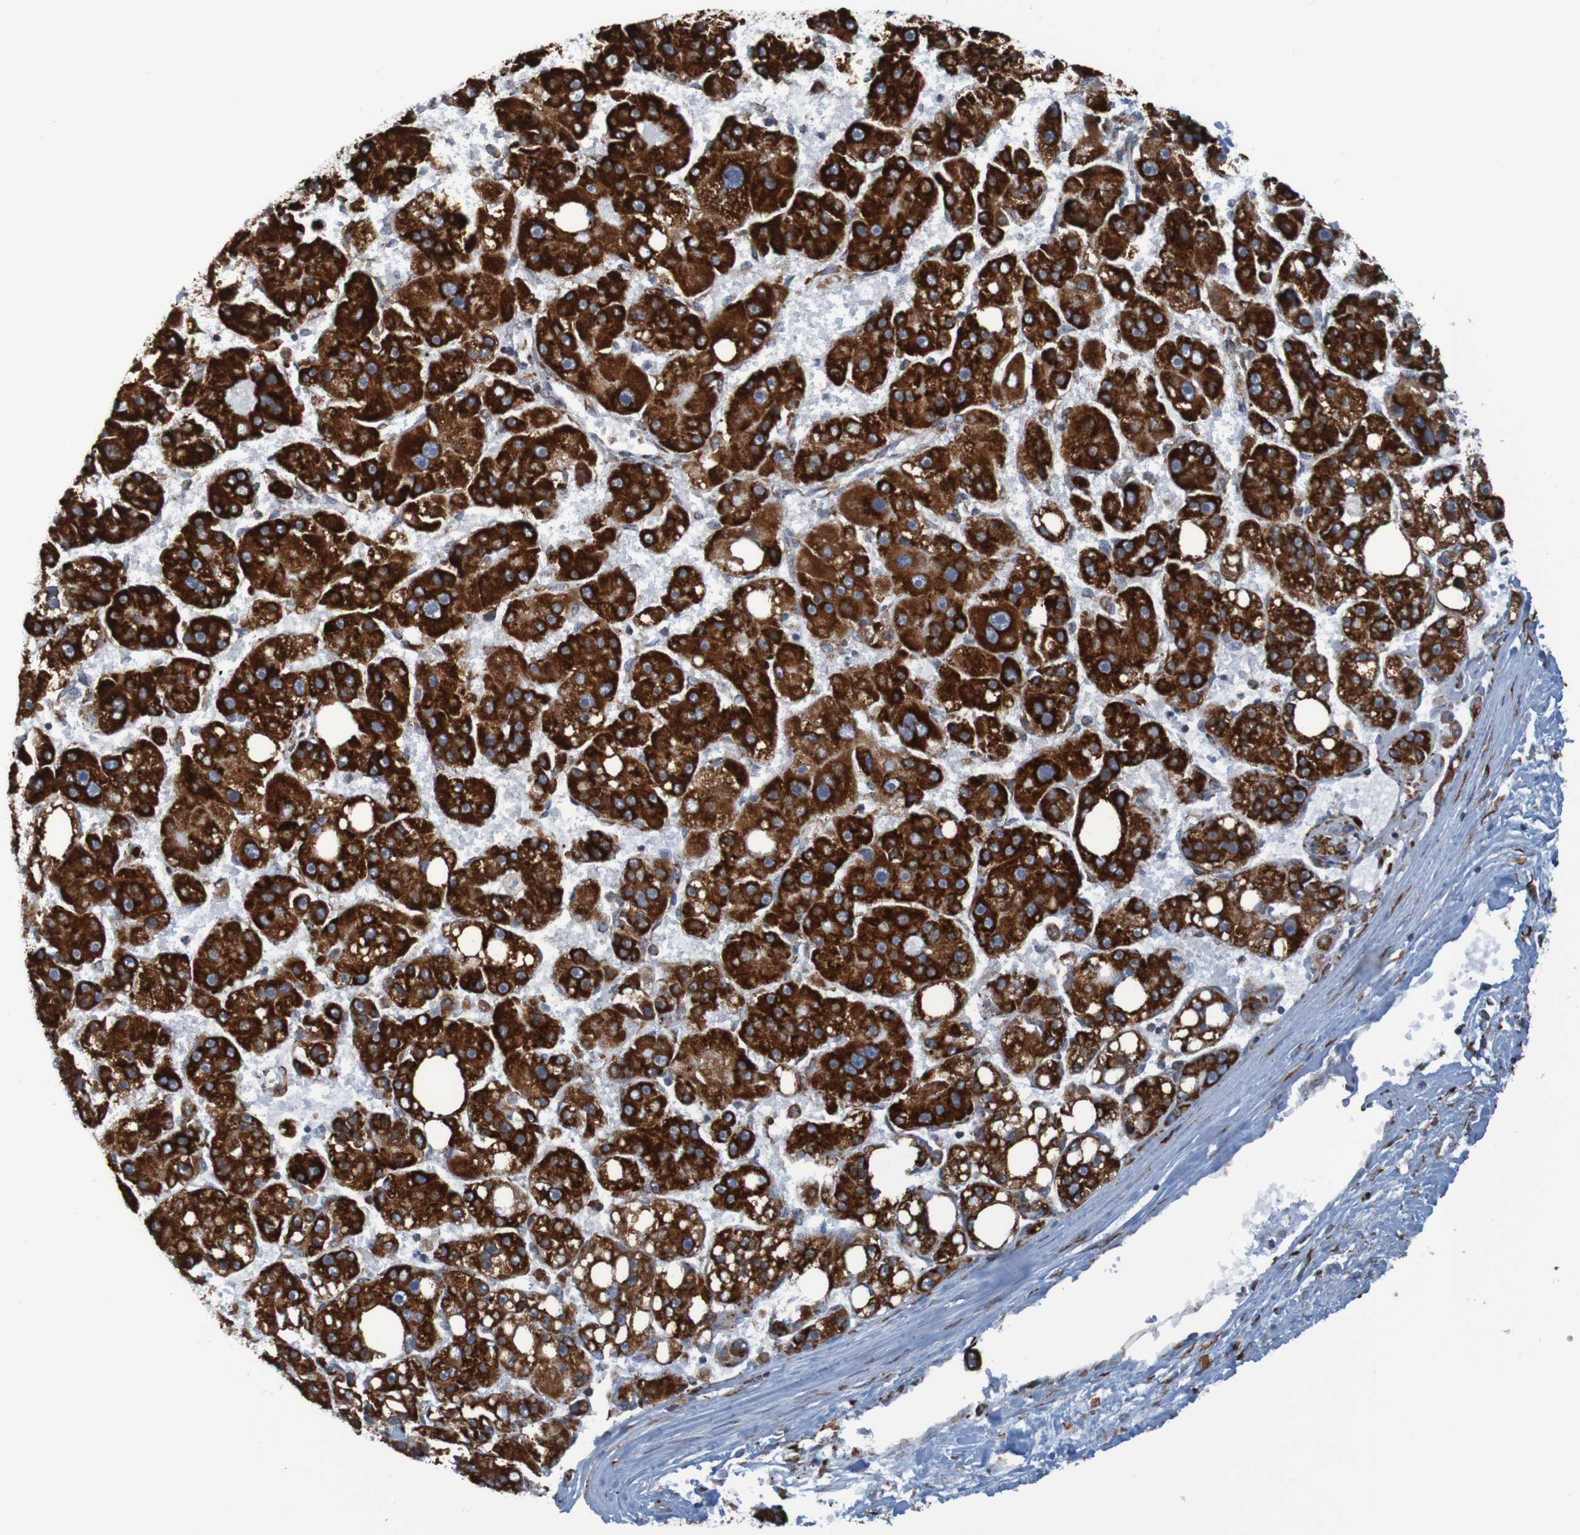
{"staining": {"intensity": "strong", "quantity": ">75%", "location": "cytoplasmic/membranous"}, "tissue": "liver cancer", "cell_type": "Tumor cells", "image_type": "cancer", "snomed": [{"axis": "morphology", "description": "Carcinoma, Hepatocellular, NOS"}, {"axis": "topography", "description": "Liver"}], "caption": "Immunohistochemical staining of liver hepatocellular carcinoma displays high levels of strong cytoplasmic/membranous protein positivity in about >75% of tumor cells. The staining was performed using DAB (3,3'-diaminobenzidine) to visualize the protein expression in brown, while the nuclei were stained in blue with hematoxylin (Magnification: 20x).", "gene": "SSR1", "patient": {"sex": "female", "age": 61}}